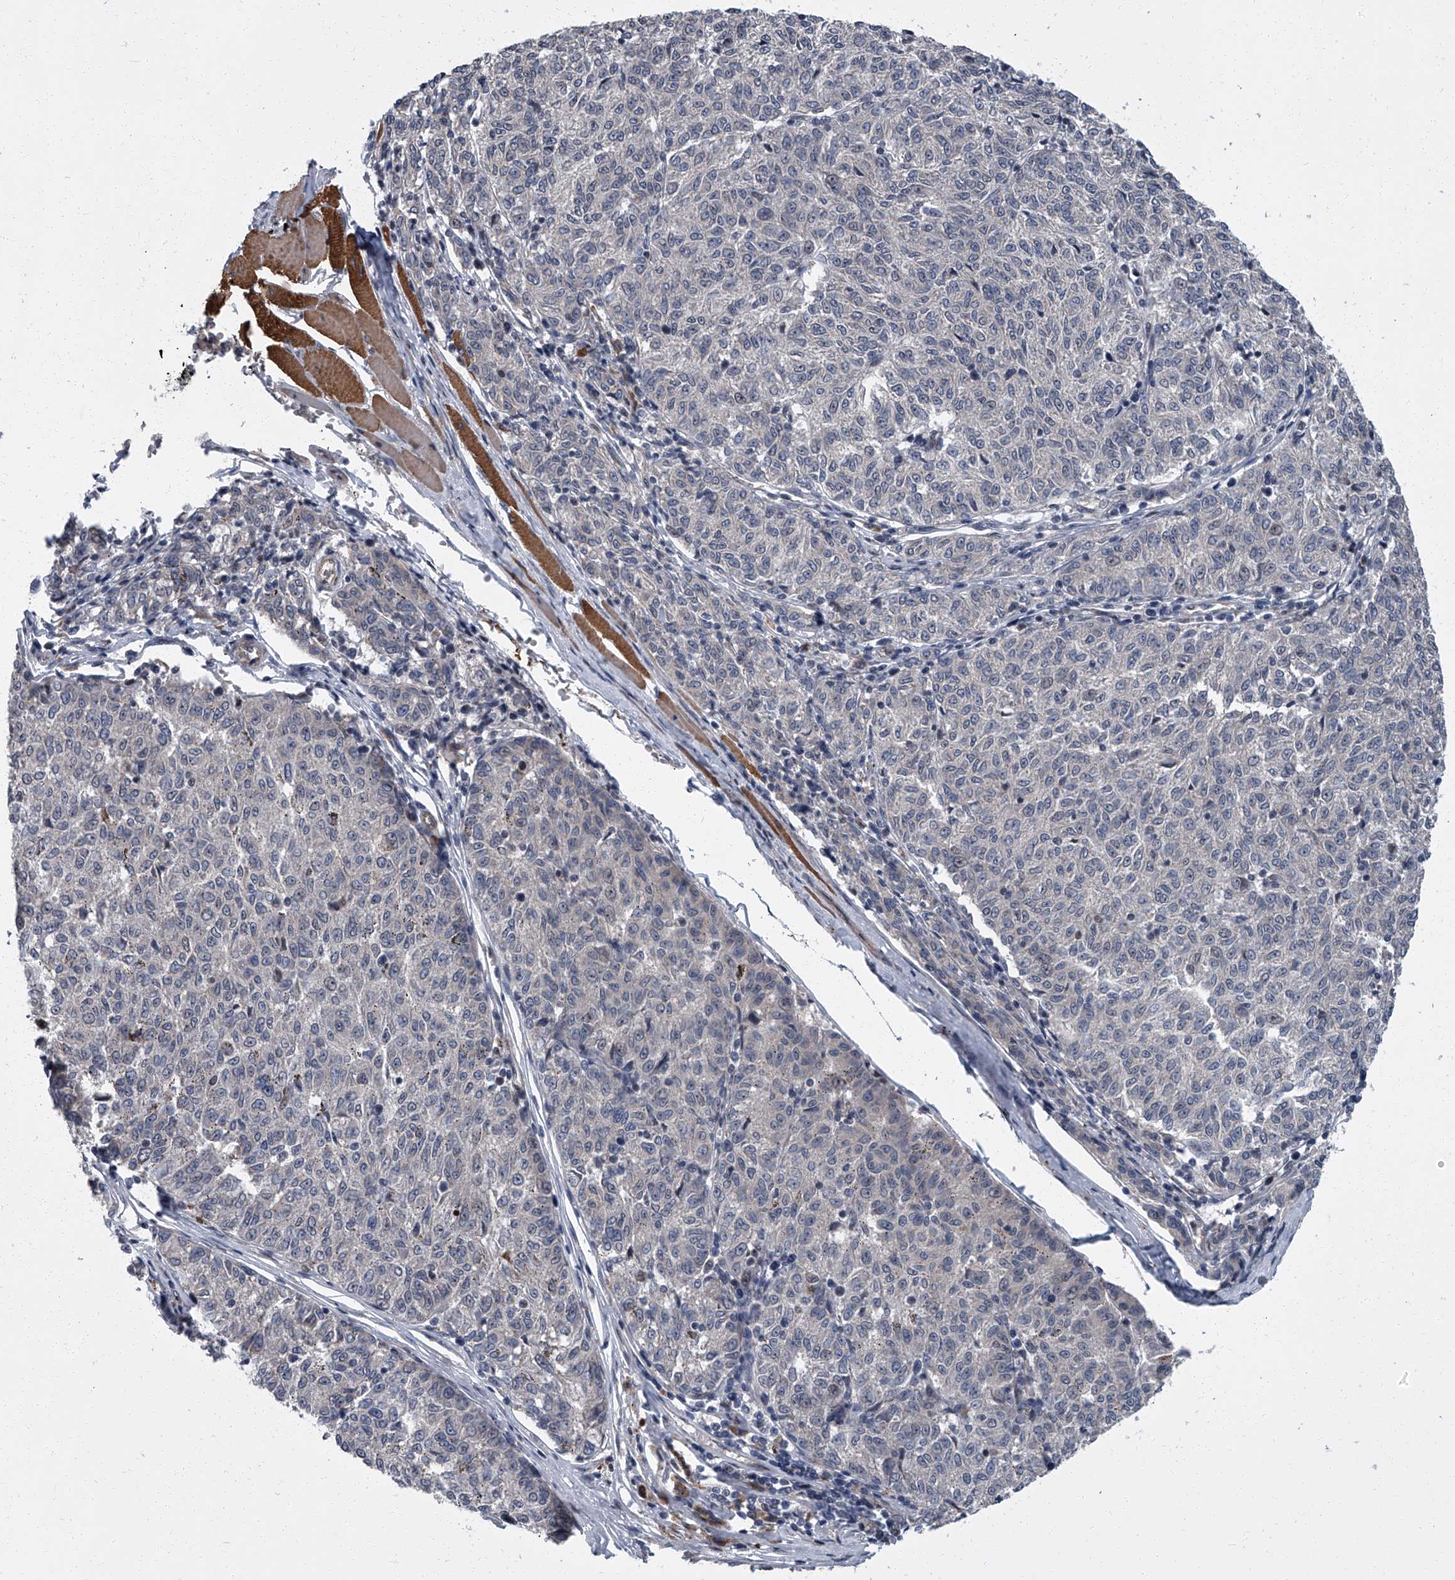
{"staining": {"intensity": "negative", "quantity": "none", "location": "none"}, "tissue": "melanoma", "cell_type": "Tumor cells", "image_type": "cancer", "snomed": [{"axis": "morphology", "description": "Malignant melanoma, NOS"}, {"axis": "topography", "description": "Skin"}], "caption": "This is an IHC photomicrograph of human melanoma. There is no staining in tumor cells.", "gene": "ZNF274", "patient": {"sex": "female", "age": 72}}